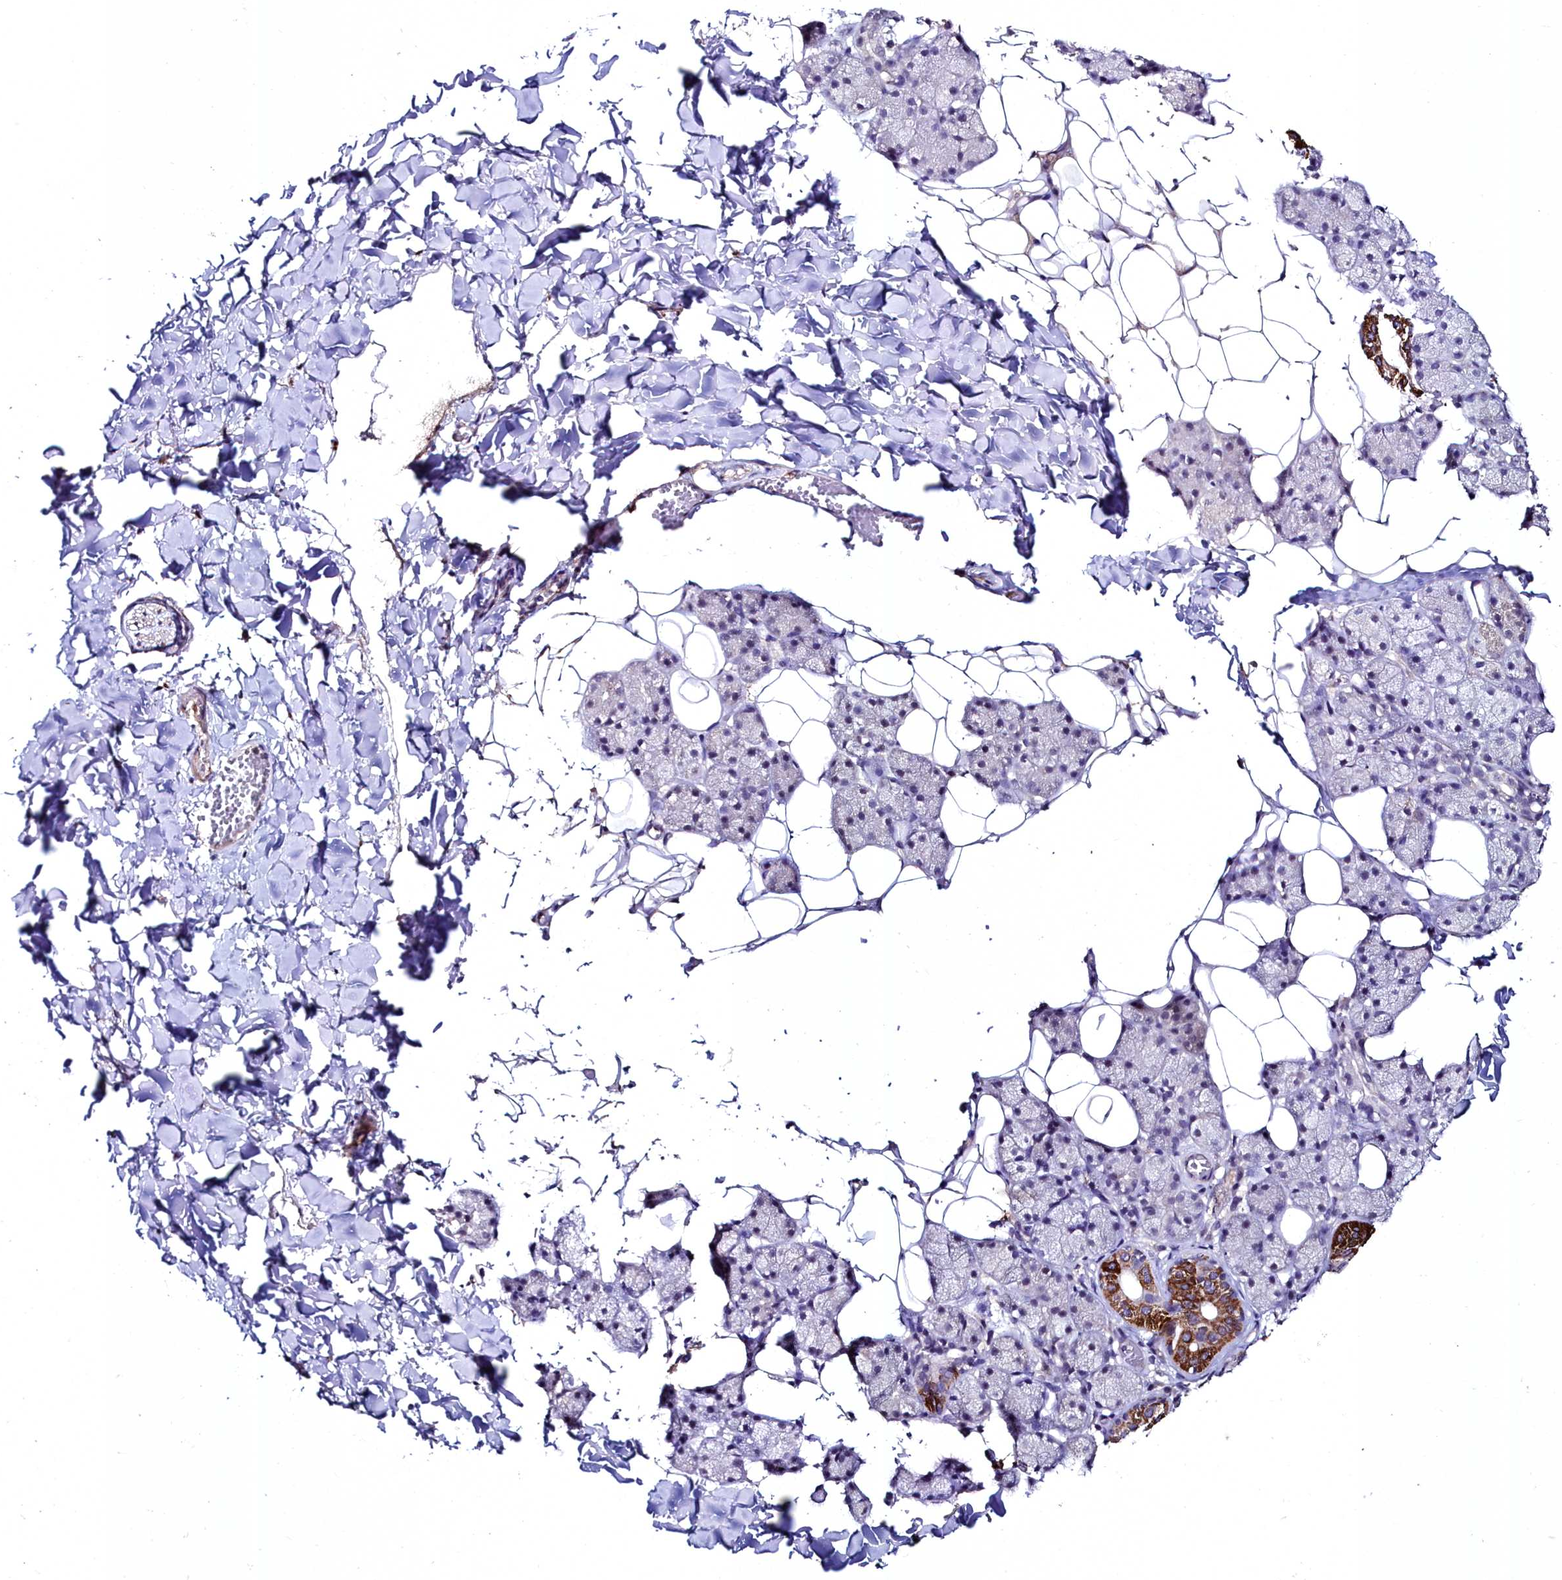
{"staining": {"intensity": "strong", "quantity": "<25%", "location": "cytoplasmic/membranous"}, "tissue": "salivary gland", "cell_type": "Glandular cells", "image_type": "normal", "snomed": [{"axis": "morphology", "description": "Normal tissue, NOS"}, {"axis": "topography", "description": "Salivary gland"}], "caption": "Strong cytoplasmic/membranous expression for a protein is seen in about <25% of glandular cells of unremarkable salivary gland using immunohistochemistry.", "gene": "AMBRA1", "patient": {"sex": "female", "age": 33}}